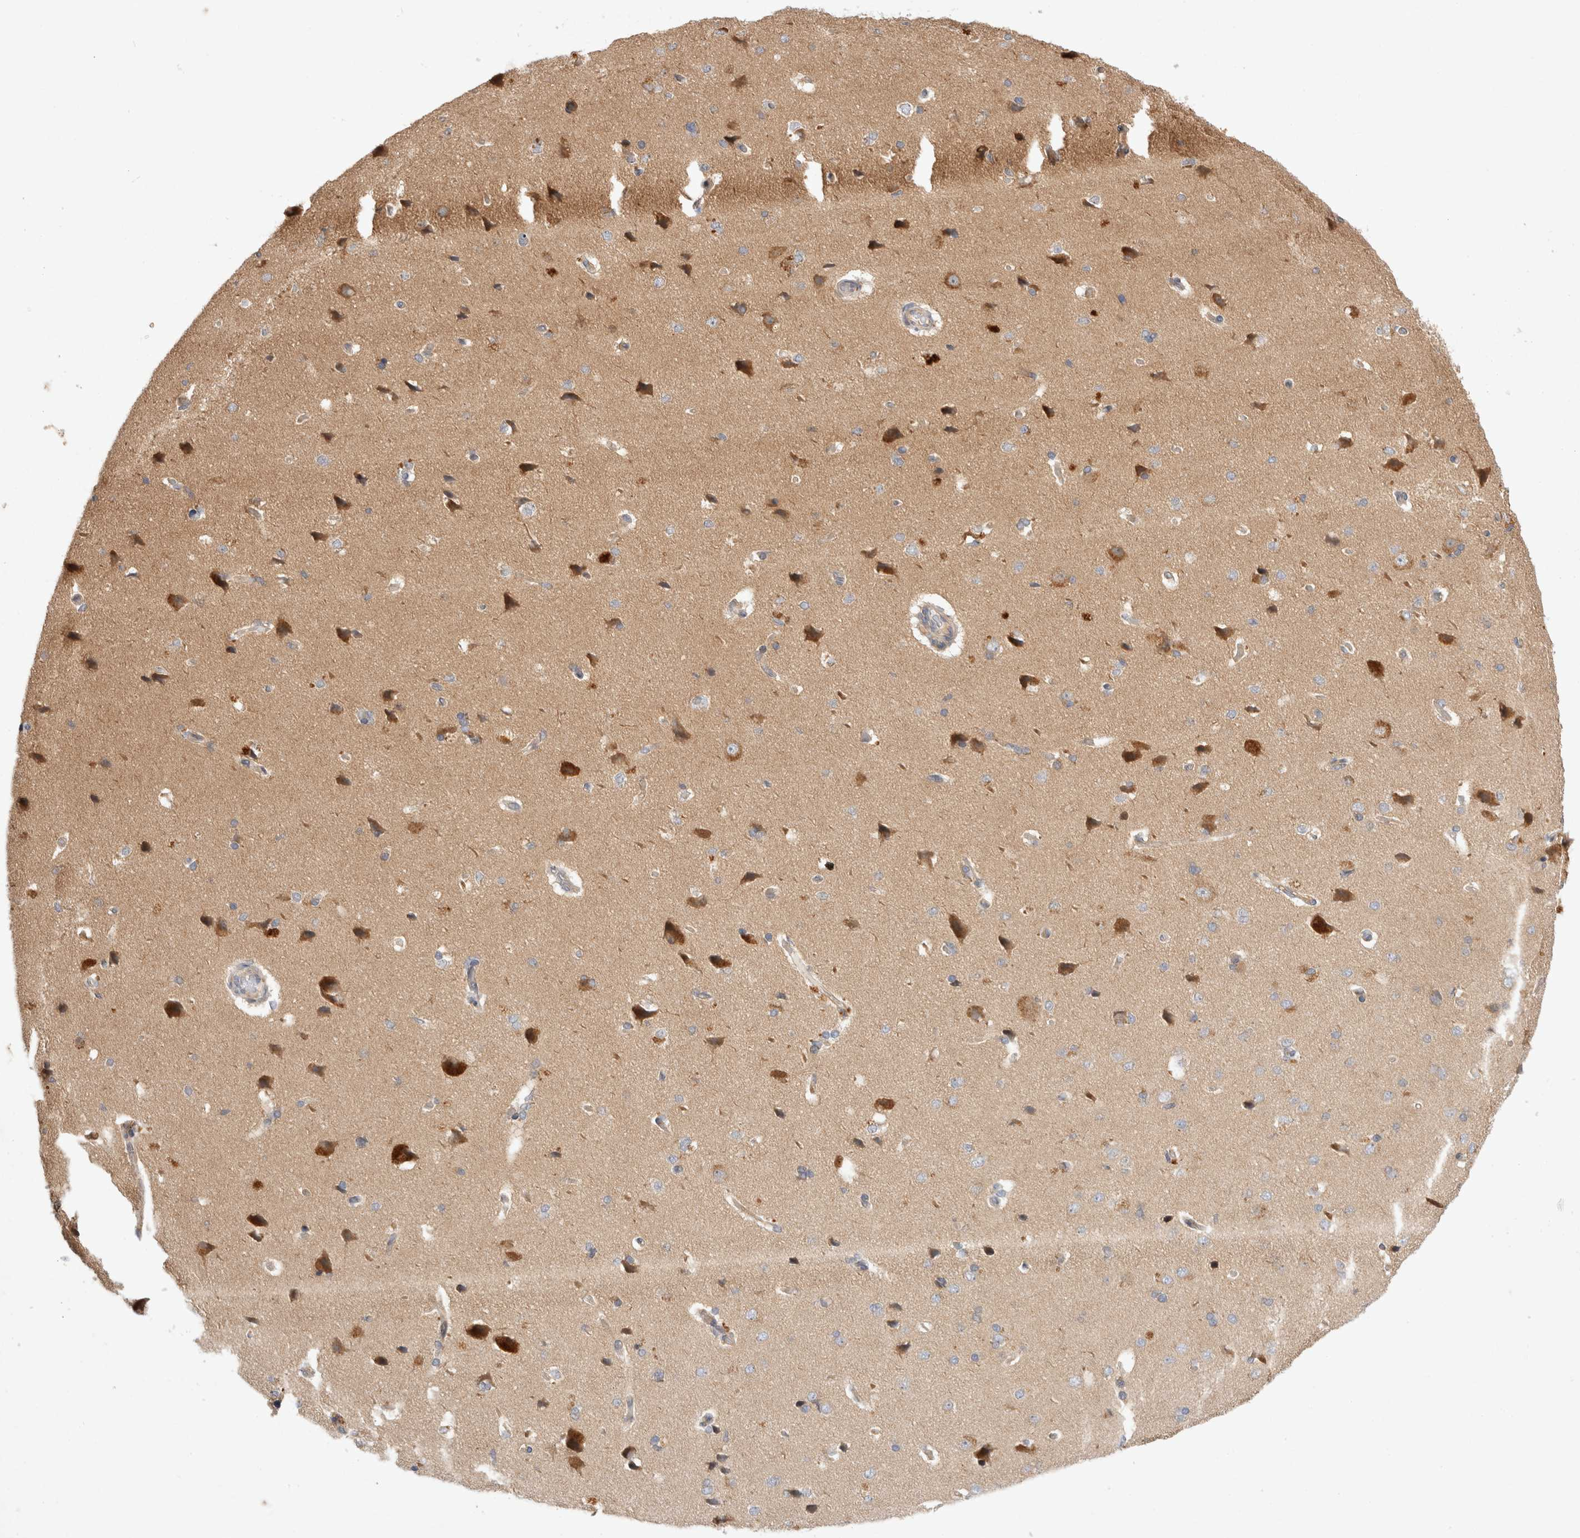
{"staining": {"intensity": "negative", "quantity": "none", "location": "none"}, "tissue": "cerebral cortex", "cell_type": "Endothelial cells", "image_type": "normal", "snomed": [{"axis": "morphology", "description": "Normal tissue, NOS"}, {"axis": "topography", "description": "Cerebral cortex"}], "caption": "The immunohistochemistry photomicrograph has no significant expression in endothelial cells of cerebral cortex. The staining is performed using DAB (3,3'-diaminobenzidine) brown chromogen with nuclei counter-stained in using hematoxylin.", "gene": "HTT", "patient": {"sex": "male", "age": 62}}